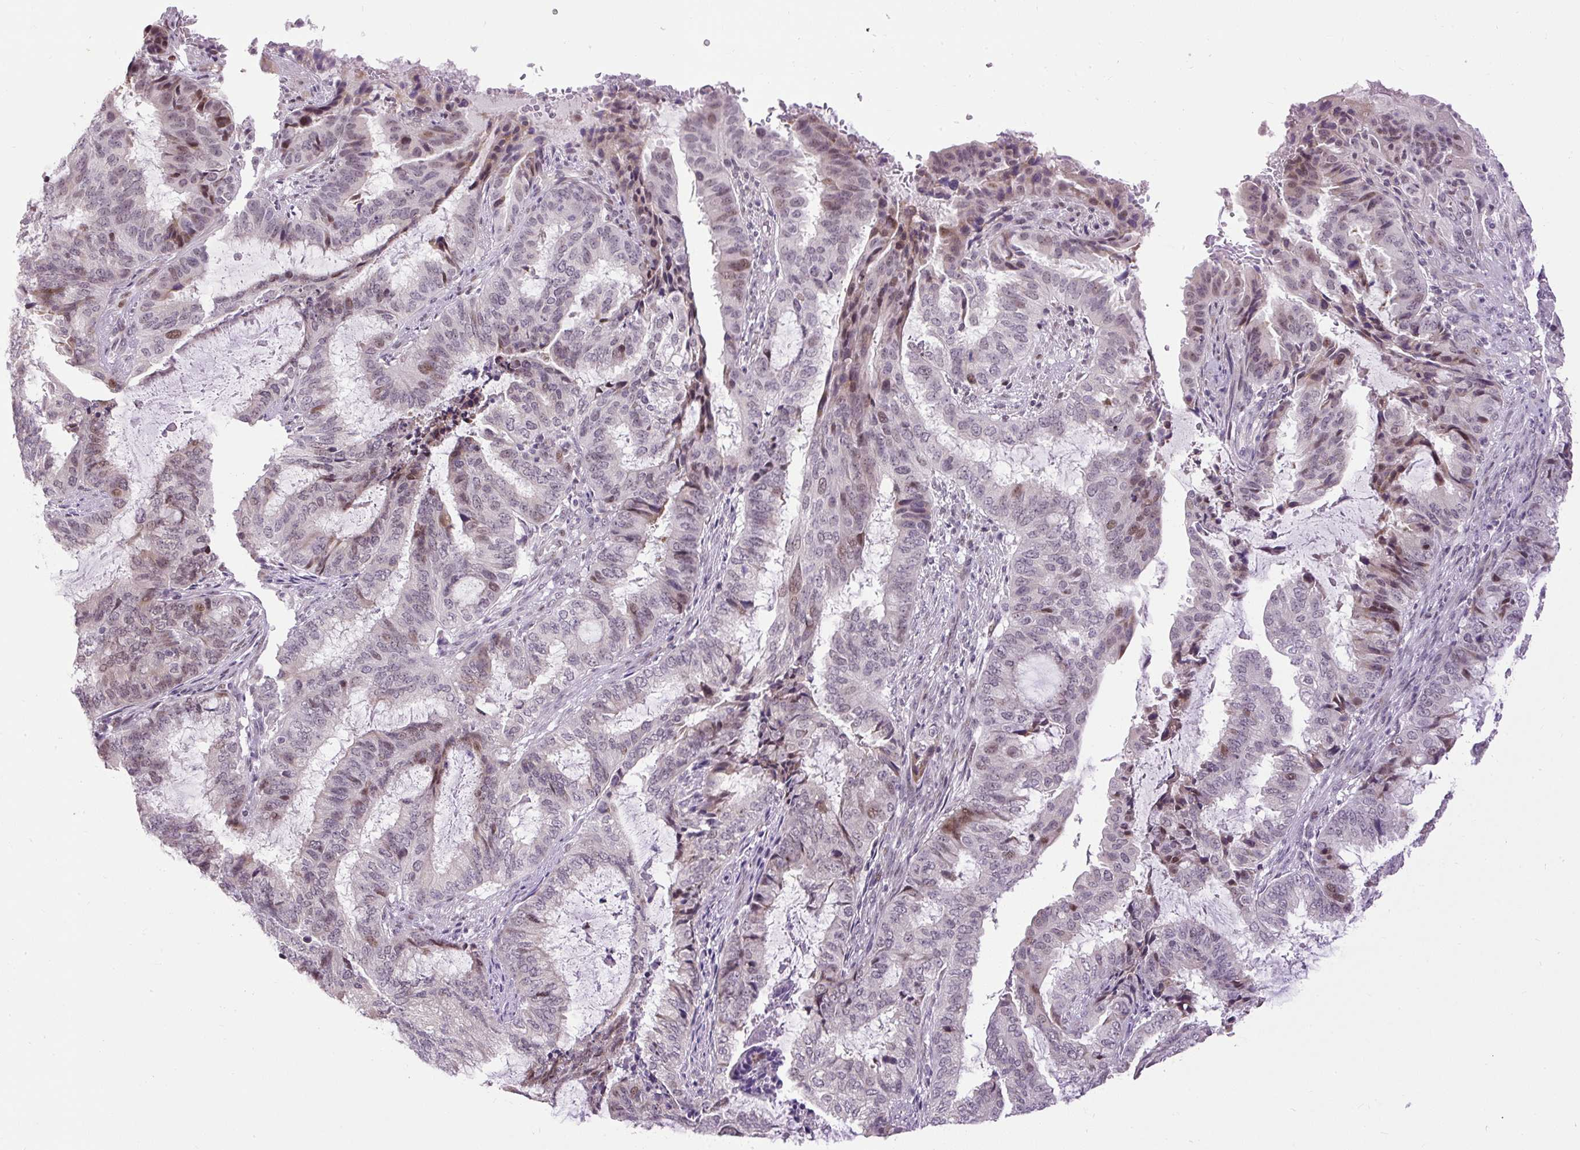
{"staining": {"intensity": "moderate", "quantity": "<25%", "location": "nuclear"}, "tissue": "endometrial cancer", "cell_type": "Tumor cells", "image_type": "cancer", "snomed": [{"axis": "morphology", "description": "Adenocarcinoma, NOS"}, {"axis": "topography", "description": "Endometrium"}], "caption": "Approximately <25% of tumor cells in human endometrial adenocarcinoma demonstrate moderate nuclear protein positivity as visualized by brown immunohistochemical staining.", "gene": "ARHGEF18", "patient": {"sex": "female", "age": 51}}